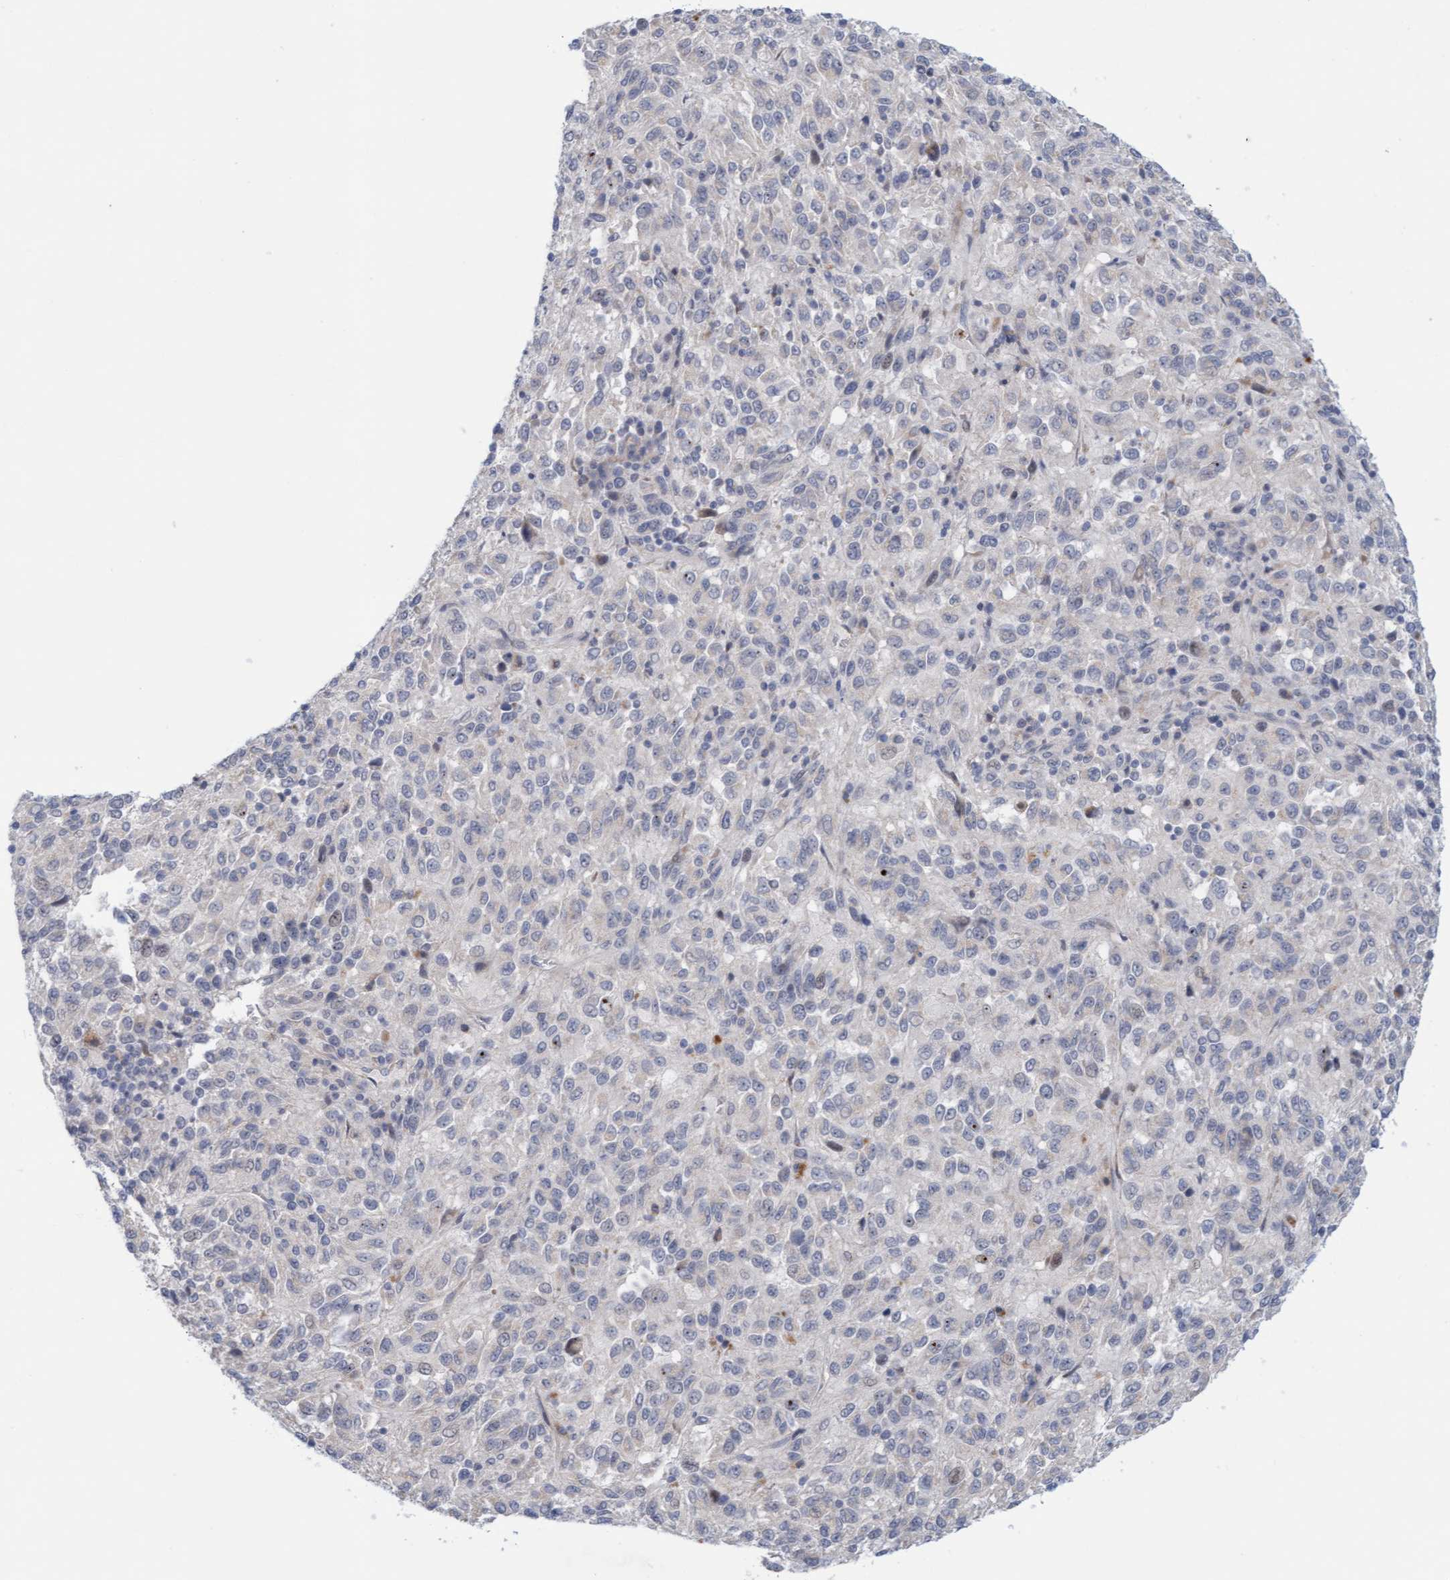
{"staining": {"intensity": "negative", "quantity": "none", "location": "none"}, "tissue": "melanoma", "cell_type": "Tumor cells", "image_type": "cancer", "snomed": [{"axis": "morphology", "description": "Malignant melanoma, Metastatic site"}, {"axis": "topography", "description": "Lung"}], "caption": "Micrograph shows no significant protein positivity in tumor cells of malignant melanoma (metastatic site).", "gene": "ZC3H3", "patient": {"sex": "male", "age": 64}}